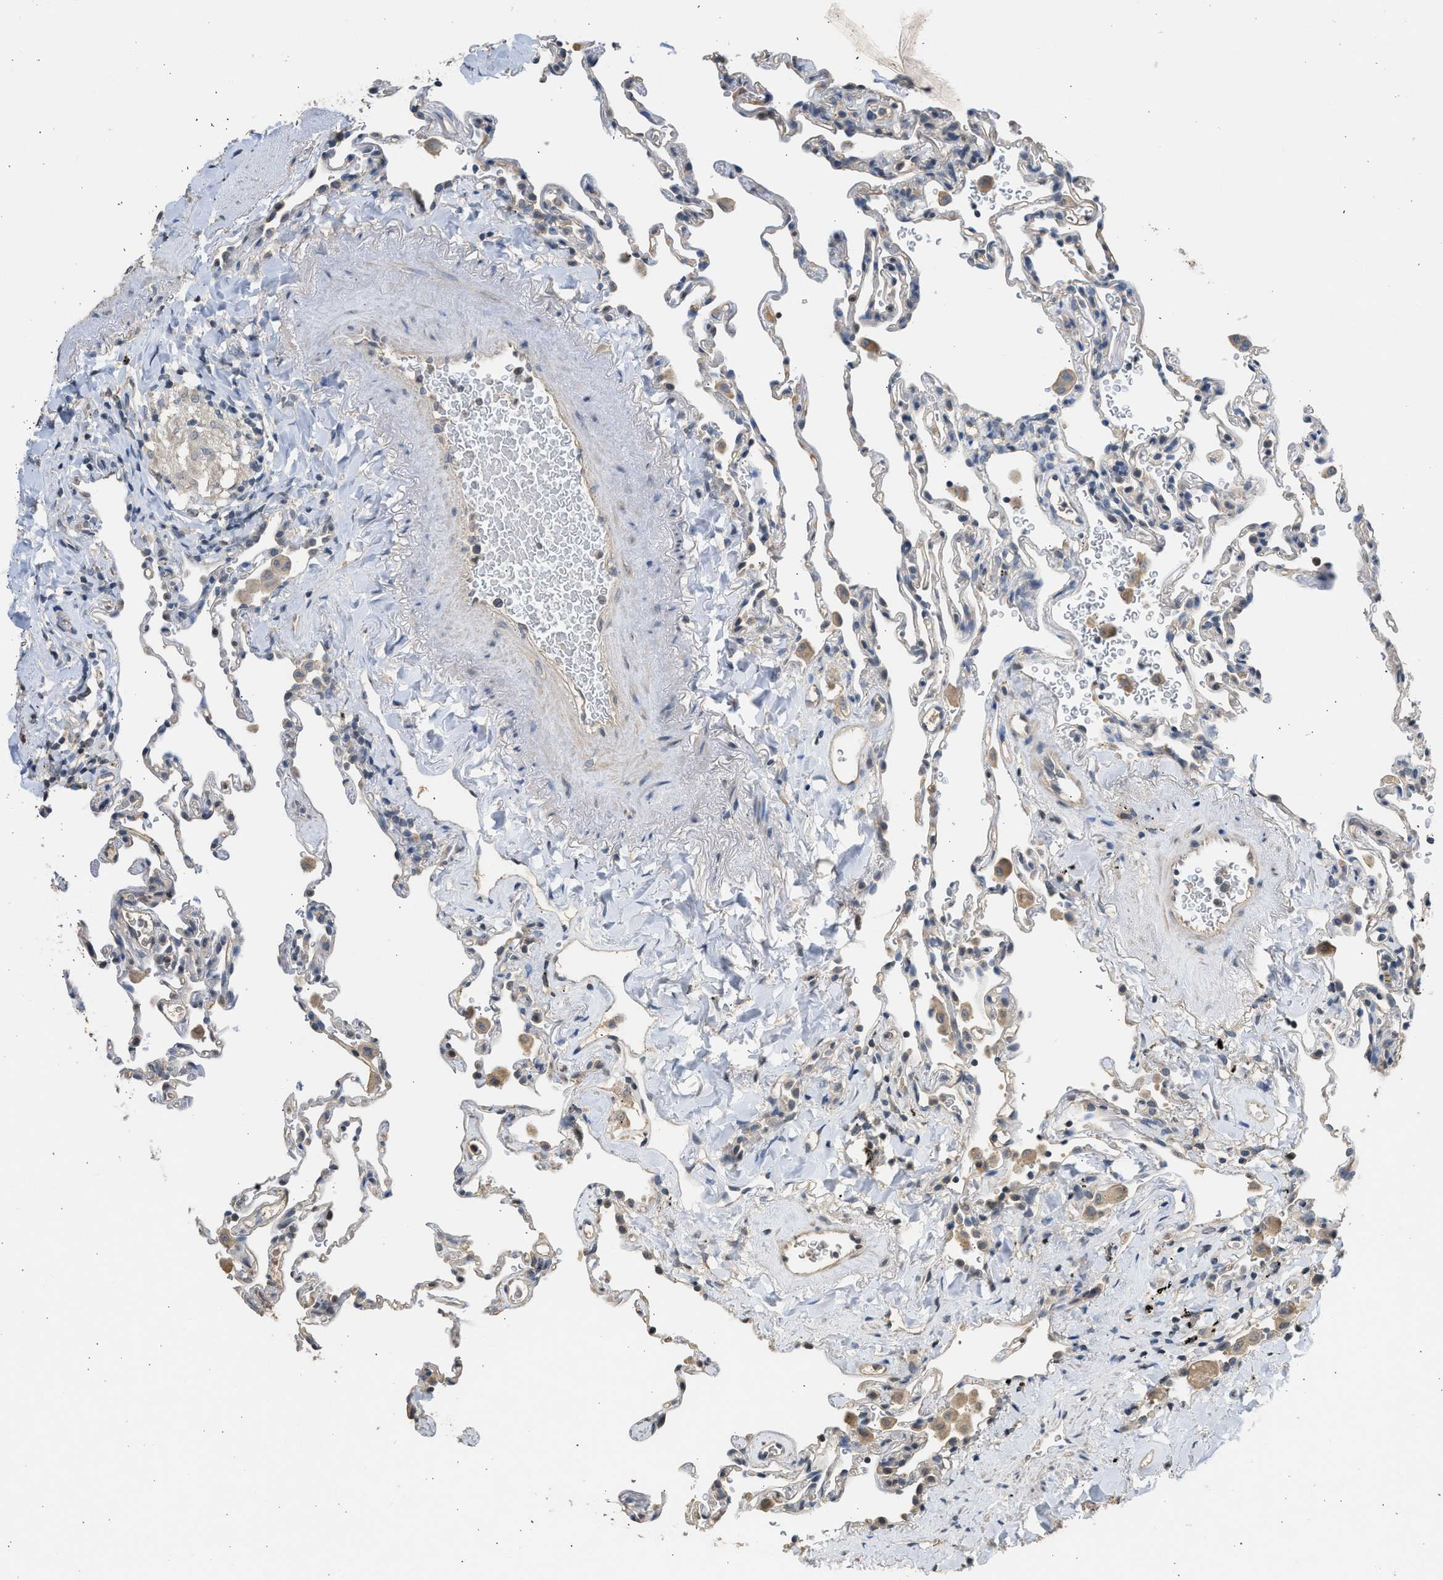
{"staining": {"intensity": "weak", "quantity": "<25%", "location": "cytoplasmic/membranous"}, "tissue": "lung", "cell_type": "Alveolar cells", "image_type": "normal", "snomed": [{"axis": "morphology", "description": "Normal tissue, NOS"}, {"axis": "topography", "description": "Lung"}], "caption": "Image shows no protein staining in alveolar cells of unremarkable lung.", "gene": "SULT2A1", "patient": {"sex": "male", "age": 59}}